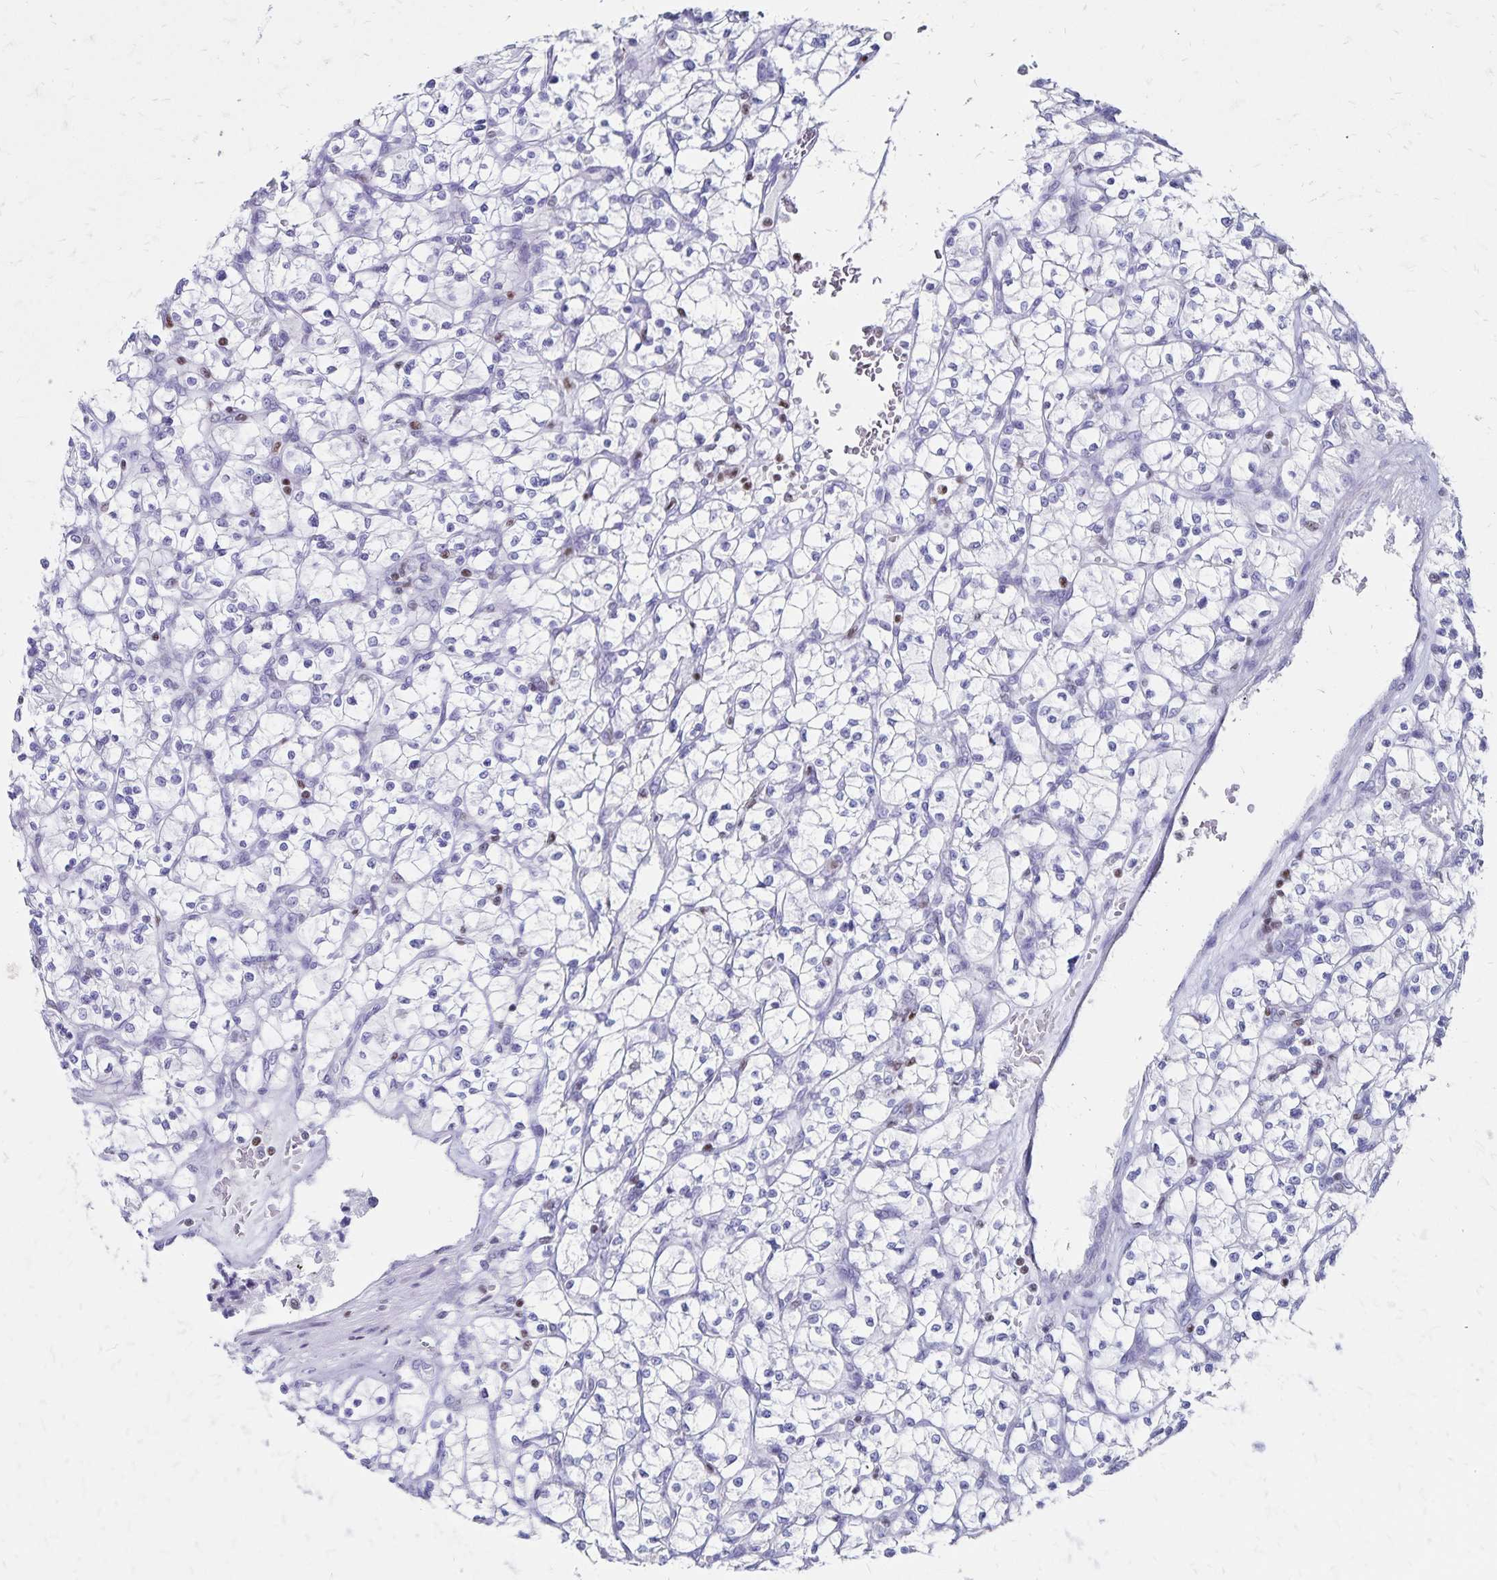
{"staining": {"intensity": "negative", "quantity": "none", "location": "none"}, "tissue": "renal cancer", "cell_type": "Tumor cells", "image_type": "cancer", "snomed": [{"axis": "morphology", "description": "Adenocarcinoma, NOS"}, {"axis": "topography", "description": "Kidney"}], "caption": "Image shows no significant protein positivity in tumor cells of renal cancer.", "gene": "IKZF1", "patient": {"sex": "female", "age": 64}}